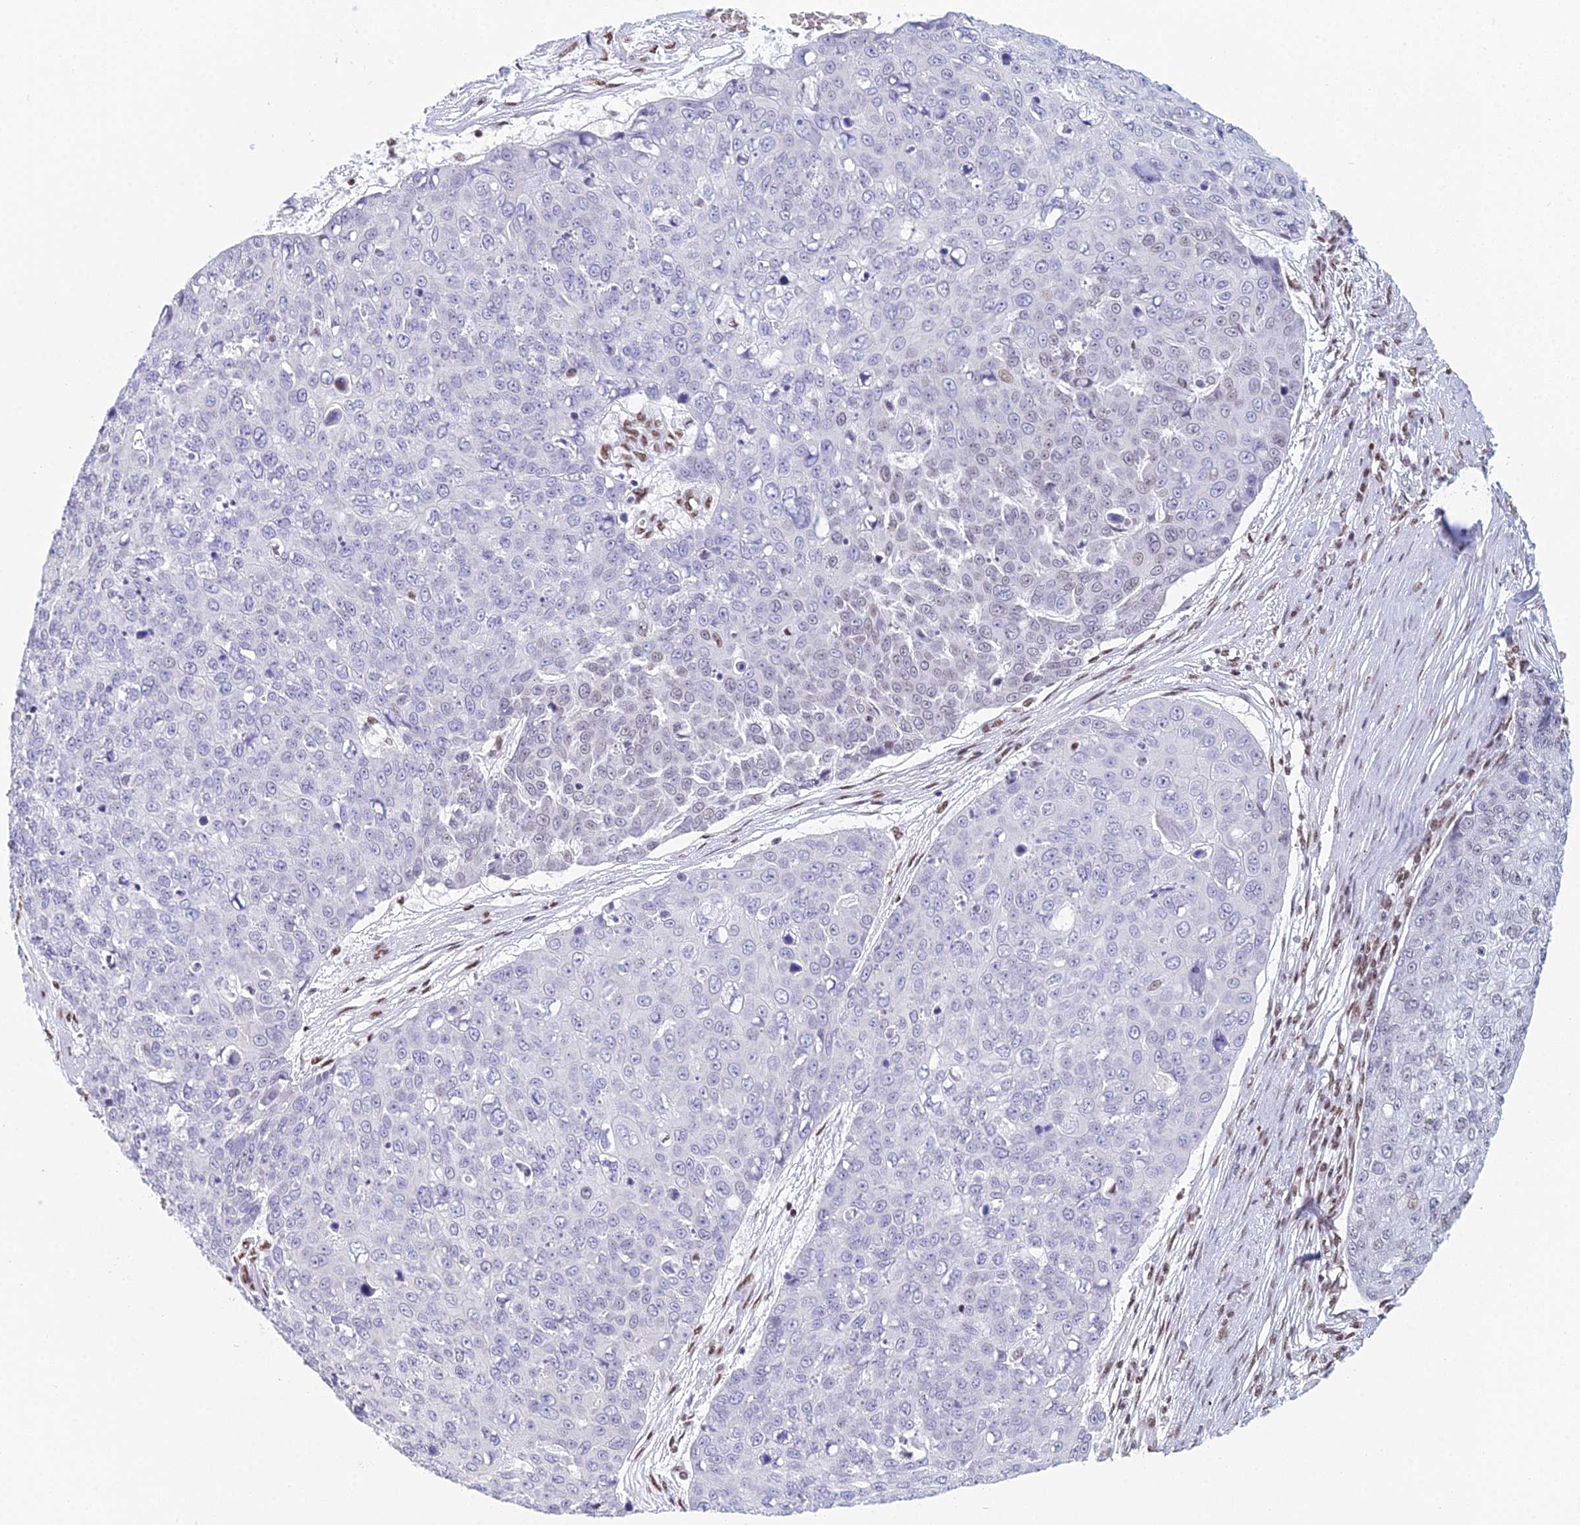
{"staining": {"intensity": "negative", "quantity": "none", "location": "none"}, "tissue": "skin cancer", "cell_type": "Tumor cells", "image_type": "cancer", "snomed": [{"axis": "morphology", "description": "Squamous cell carcinoma, NOS"}, {"axis": "topography", "description": "Skin"}], "caption": "The histopathology image reveals no significant positivity in tumor cells of skin cancer.", "gene": "CDC26", "patient": {"sex": "male", "age": 71}}